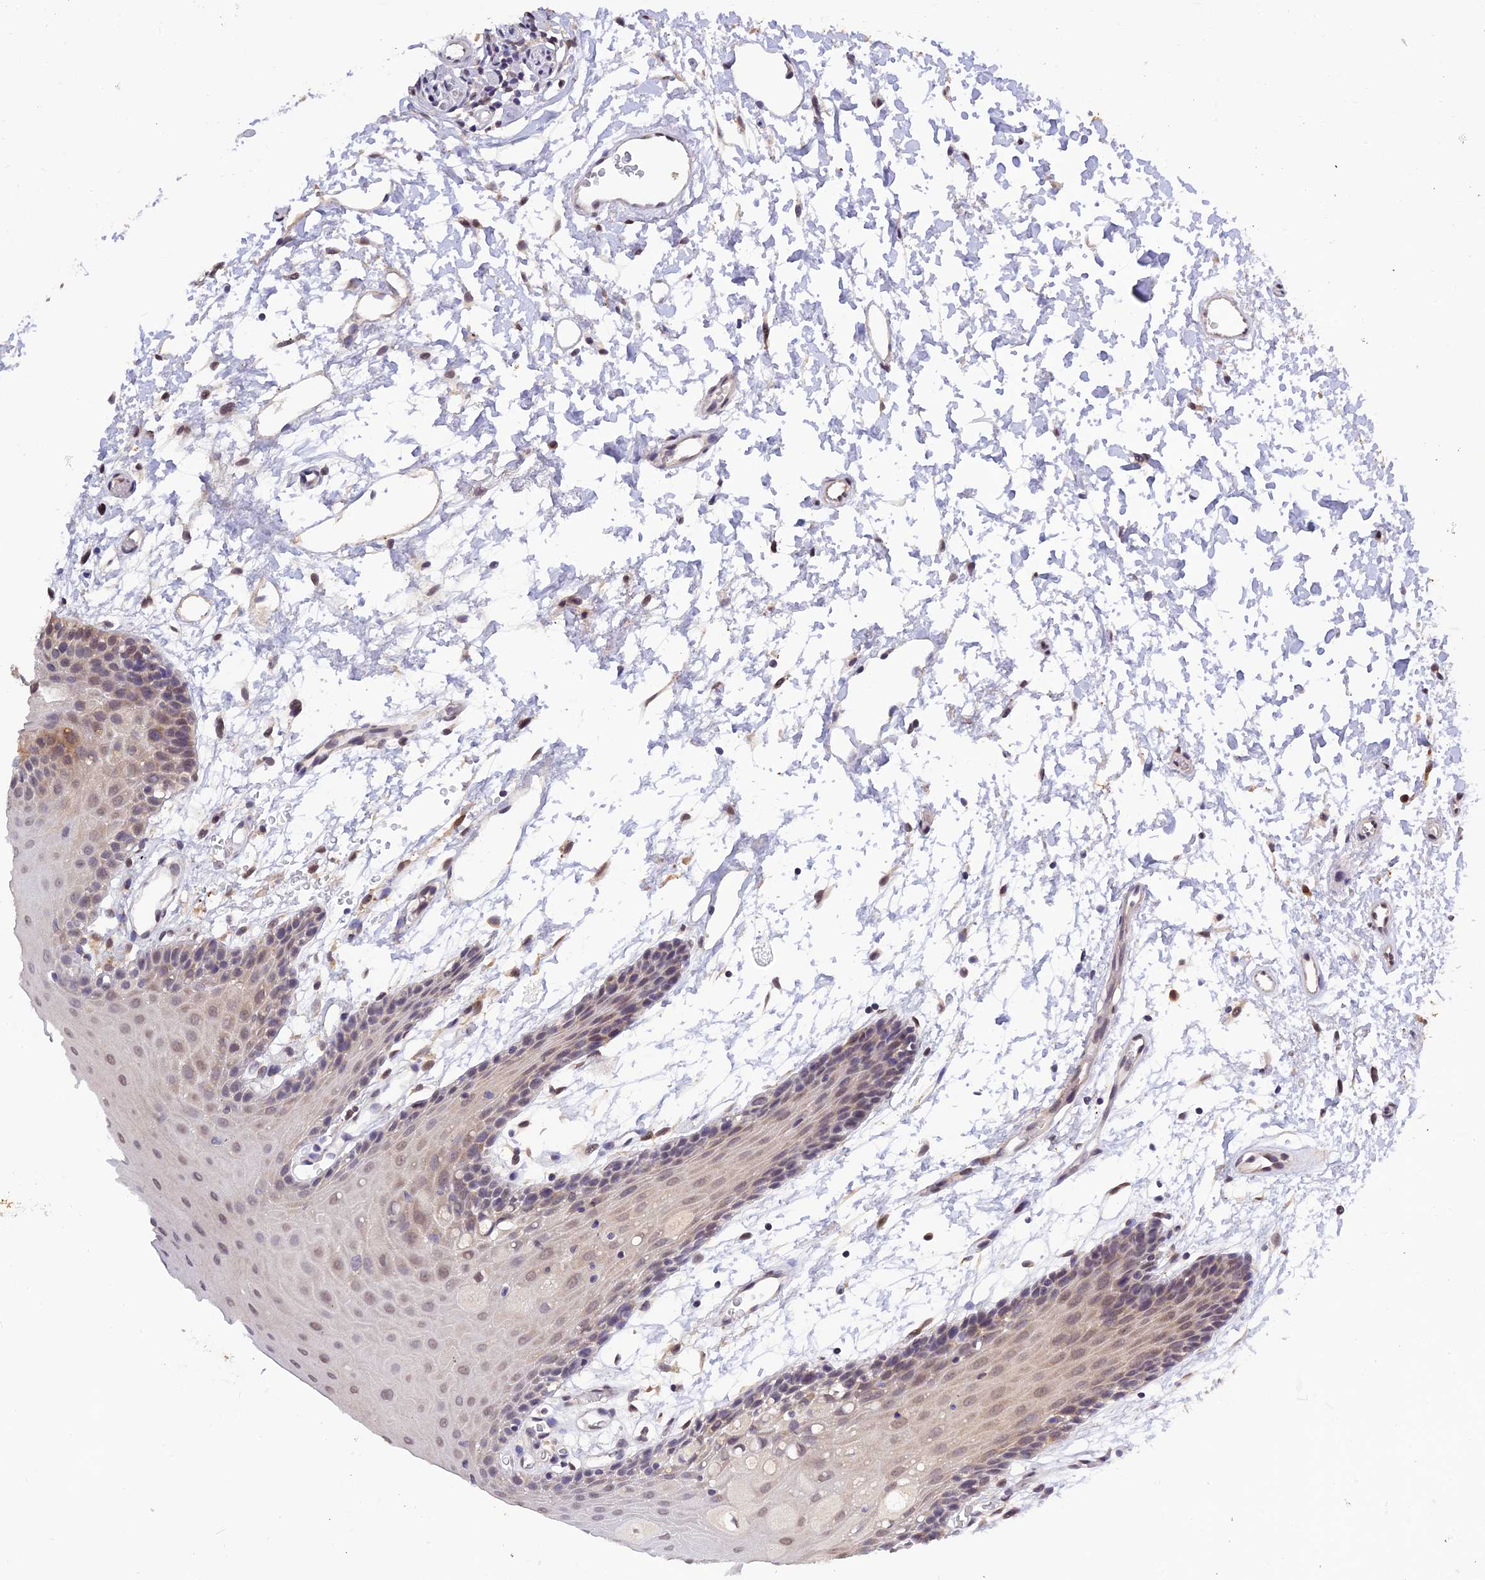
{"staining": {"intensity": "weak", "quantity": "<25%", "location": "cytoplasmic/membranous,nuclear"}, "tissue": "oral mucosa", "cell_type": "Squamous epithelial cells", "image_type": "normal", "snomed": [{"axis": "morphology", "description": "Normal tissue, NOS"}, {"axis": "topography", "description": "Skeletal muscle"}, {"axis": "topography", "description": "Oral tissue"}, {"axis": "topography", "description": "Salivary gland"}, {"axis": "topography", "description": "Peripheral nerve tissue"}], "caption": "Immunohistochemical staining of unremarkable human oral mucosa exhibits no significant expression in squamous epithelial cells.", "gene": "MNS1", "patient": {"sex": "male", "age": 54}}